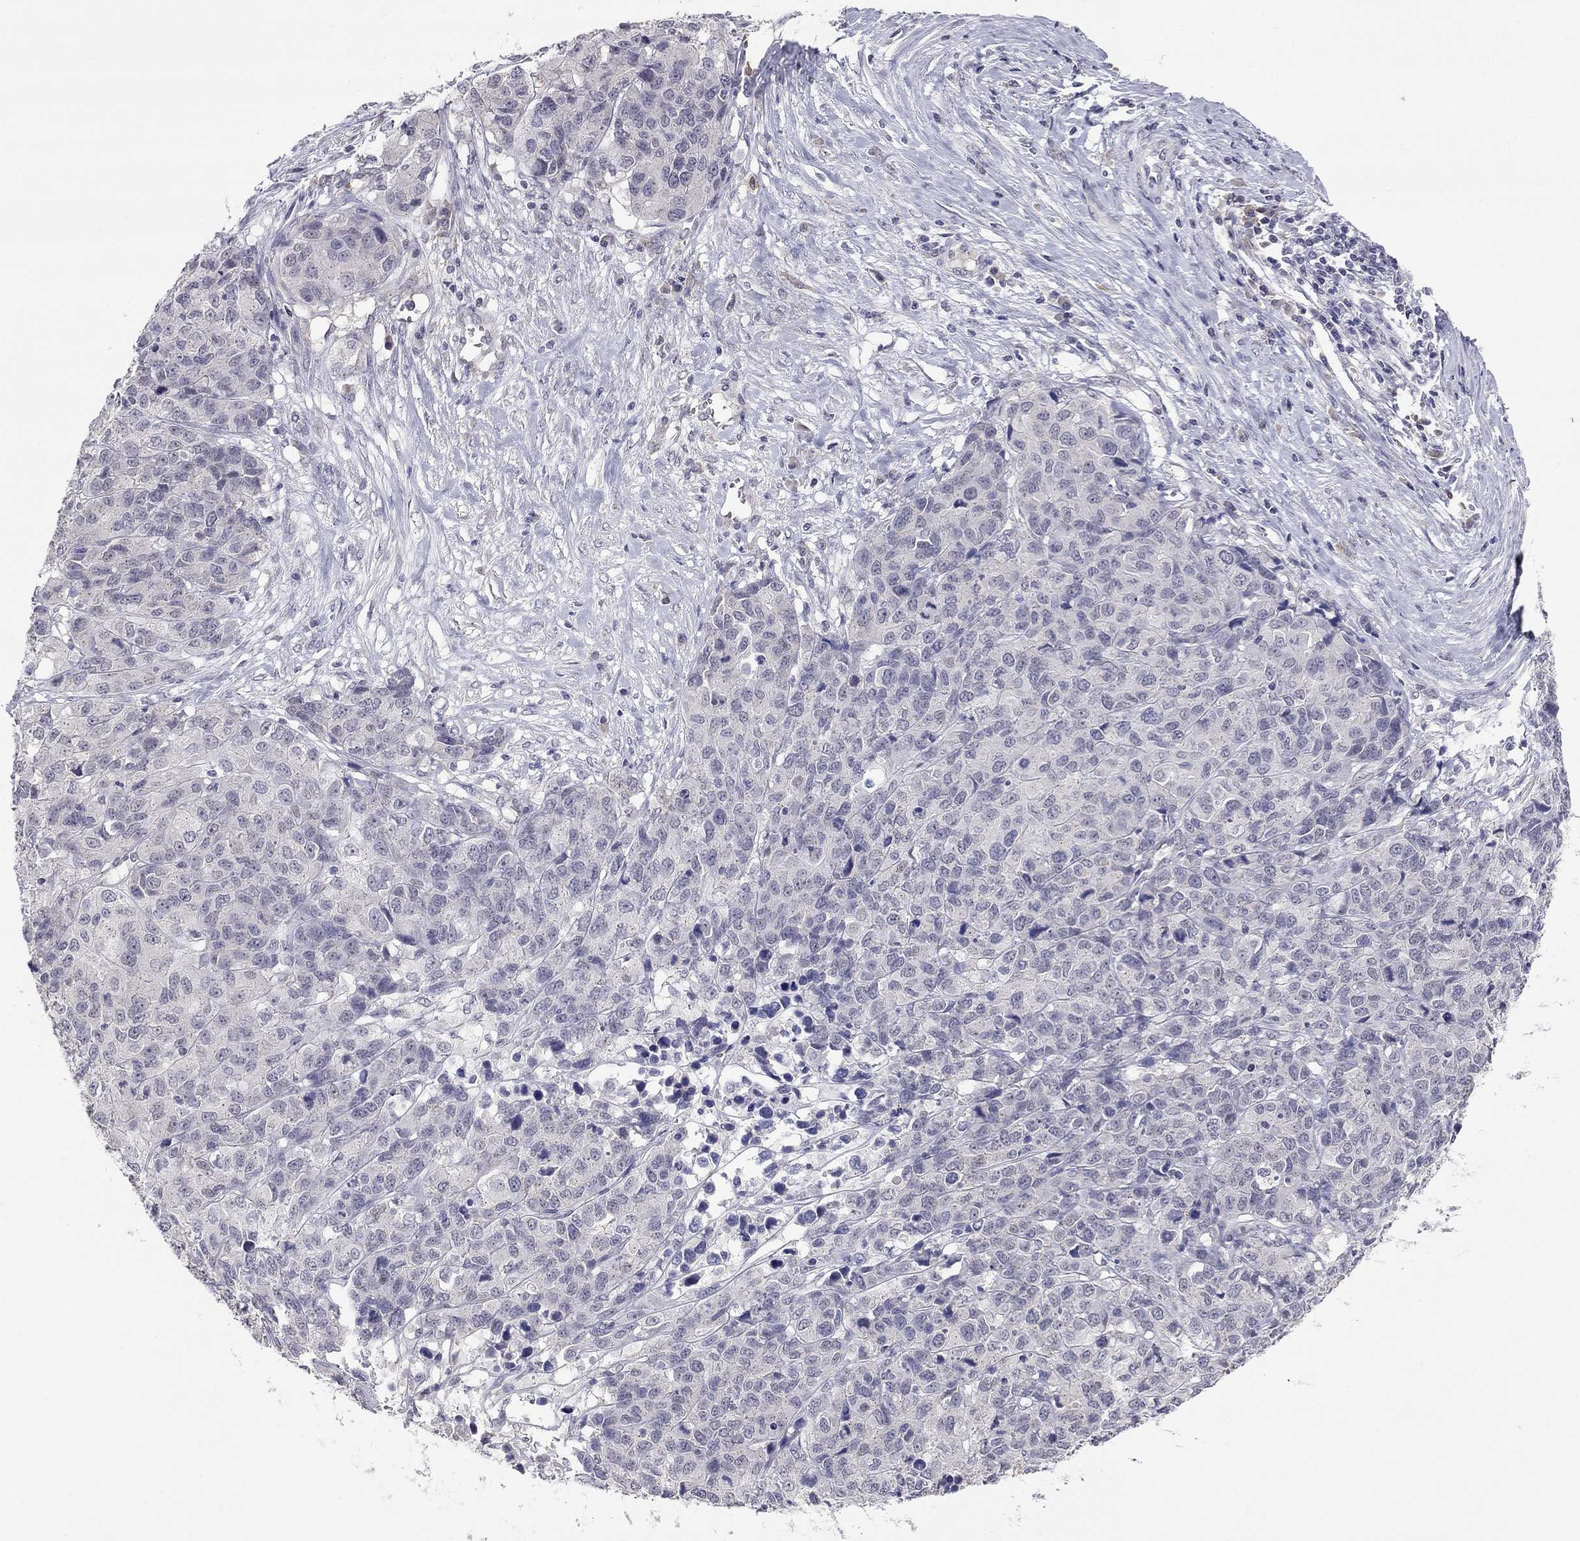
{"staining": {"intensity": "negative", "quantity": "none", "location": "none"}, "tissue": "ovarian cancer", "cell_type": "Tumor cells", "image_type": "cancer", "snomed": [{"axis": "morphology", "description": "Cystadenocarcinoma, serous, NOS"}, {"axis": "topography", "description": "Ovary"}], "caption": "This is a photomicrograph of IHC staining of ovarian cancer (serous cystadenocarcinoma), which shows no staining in tumor cells.", "gene": "WNK3", "patient": {"sex": "female", "age": 87}}